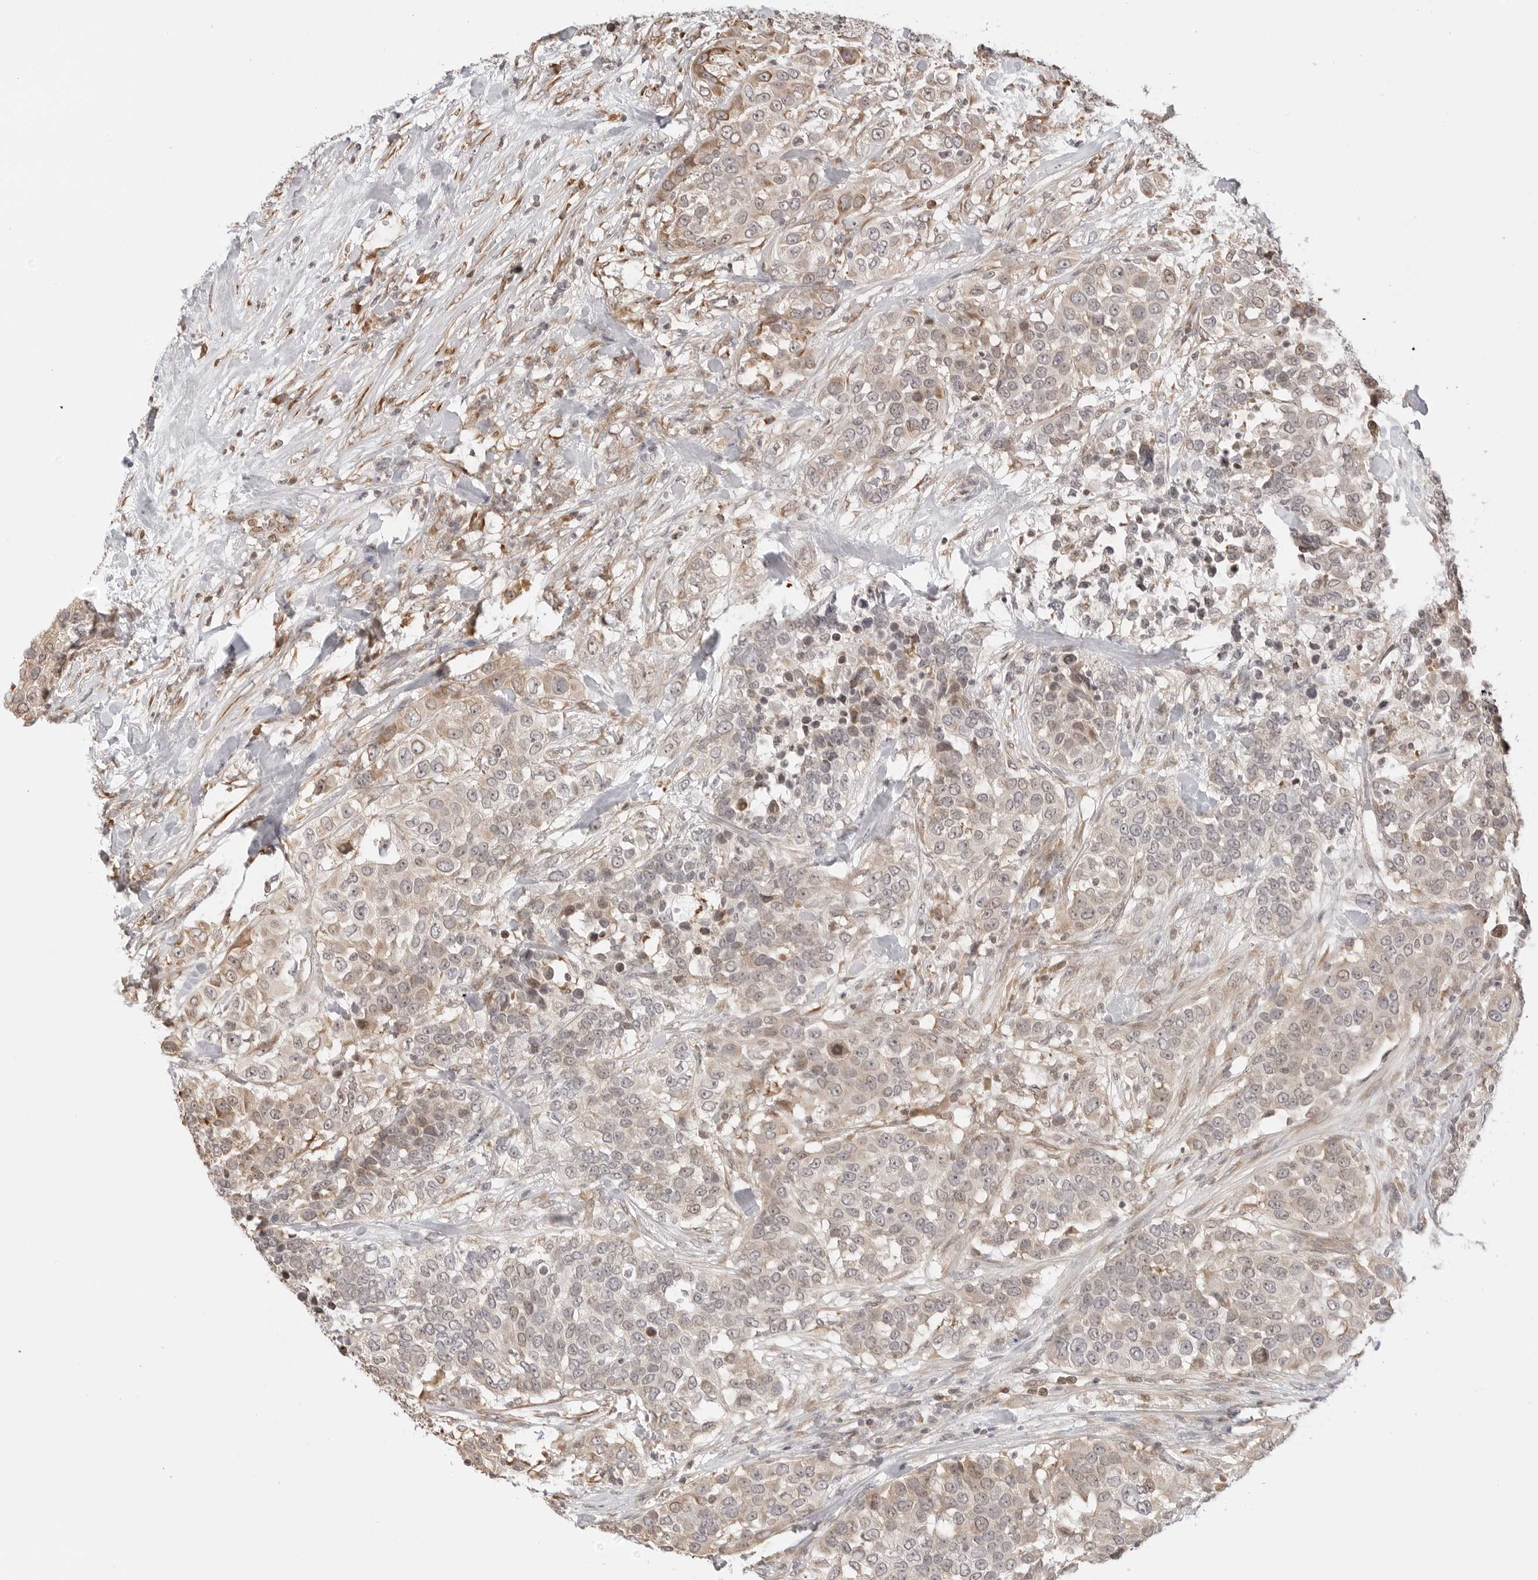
{"staining": {"intensity": "weak", "quantity": "<25%", "location": "cytoplasmic/membranous"}, "tissue": "urothelial cancer", "cell_type": "Tumor cells", "image_type": "cancer", "snomed": [{"axis": "morphology", "description": "Urothelial carcinoma, High grade"}, {"axis": "topography", "description": "Urinary bladder"}], "caption": "DAB (3,3'-diaminobenzidine) immunohistochemical staining of urothelial cancer reveals no significant expression in tumor cells. (Brightfield microscopy of DAB IHC at high magnification).", "gene": "FKBP14", "patient": {"sex": "female", "age": 80}}